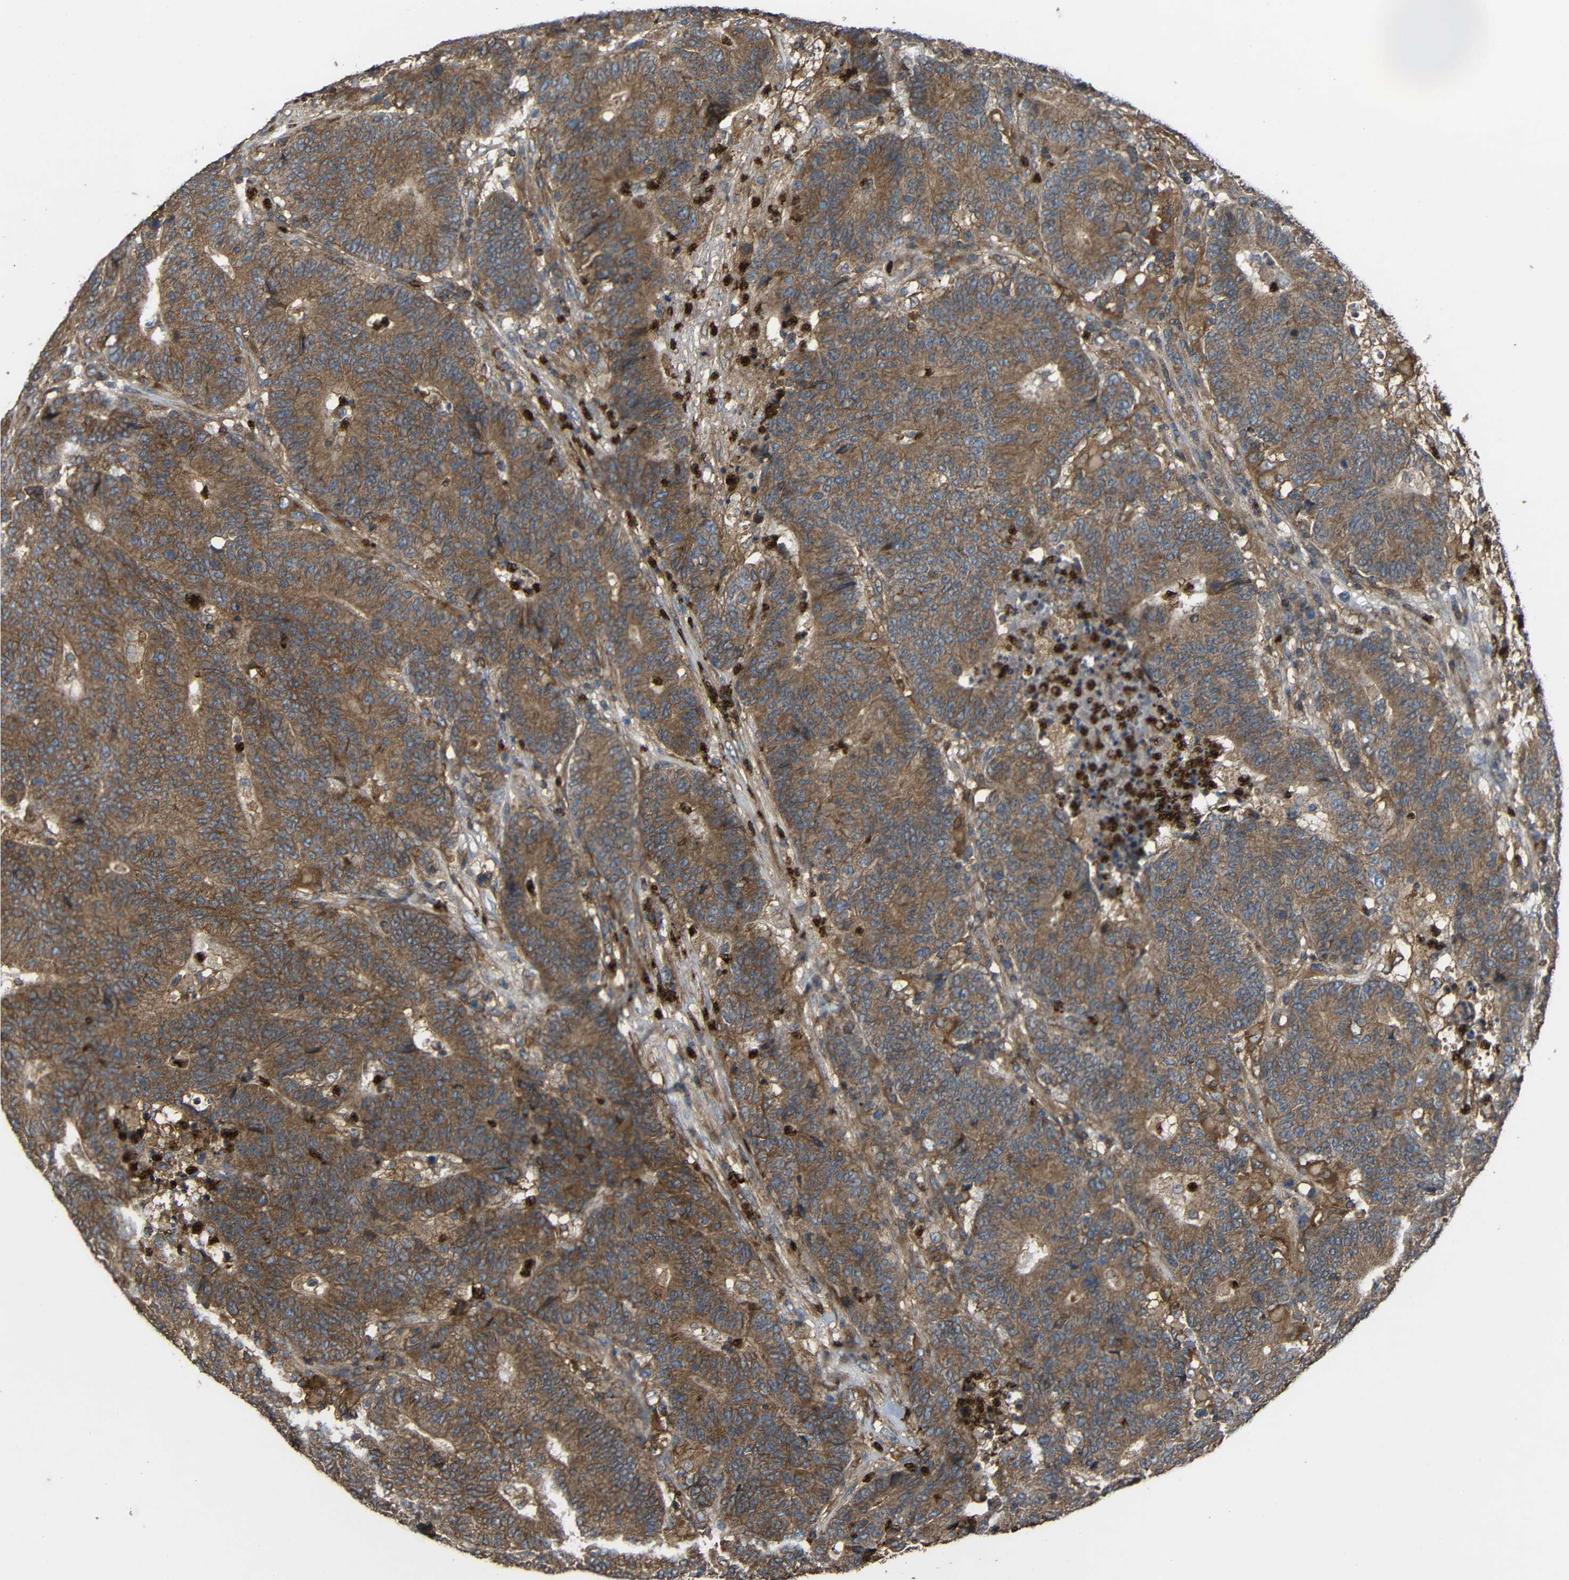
{"staining": {"intensity": "moderate", "quantity": ">75%", "location": "cytoplasmic/membranous"}, "tissue": "colorectal cancer", "cell_type": "Tumor cells", "image_type": "cancer", "snomed": [{"axis": "morphology", "description": "Normal tissue, NOS"}, {"axis": "morphology", "description": "Adenocarcinoma, NOS"}, {"axis": "topography", "description": "Colon"}], "caption": "Immunohistochemistry (IHC) staining of colorectal adenocarcinoma, which demonstrates medium levels of moderate cytoplasmic/membranous staining in about >75% of tumor cells indicating moderate cytoplasmic/membranous protein positivity. The staining was performed using DAB (3,3'-diaminobenzidine) (brown) for protein detection and nuclei were counterstained in hematoxylin (blue).", "gene": "TREM2", "patient": {"sex": "female", "age": 75}}